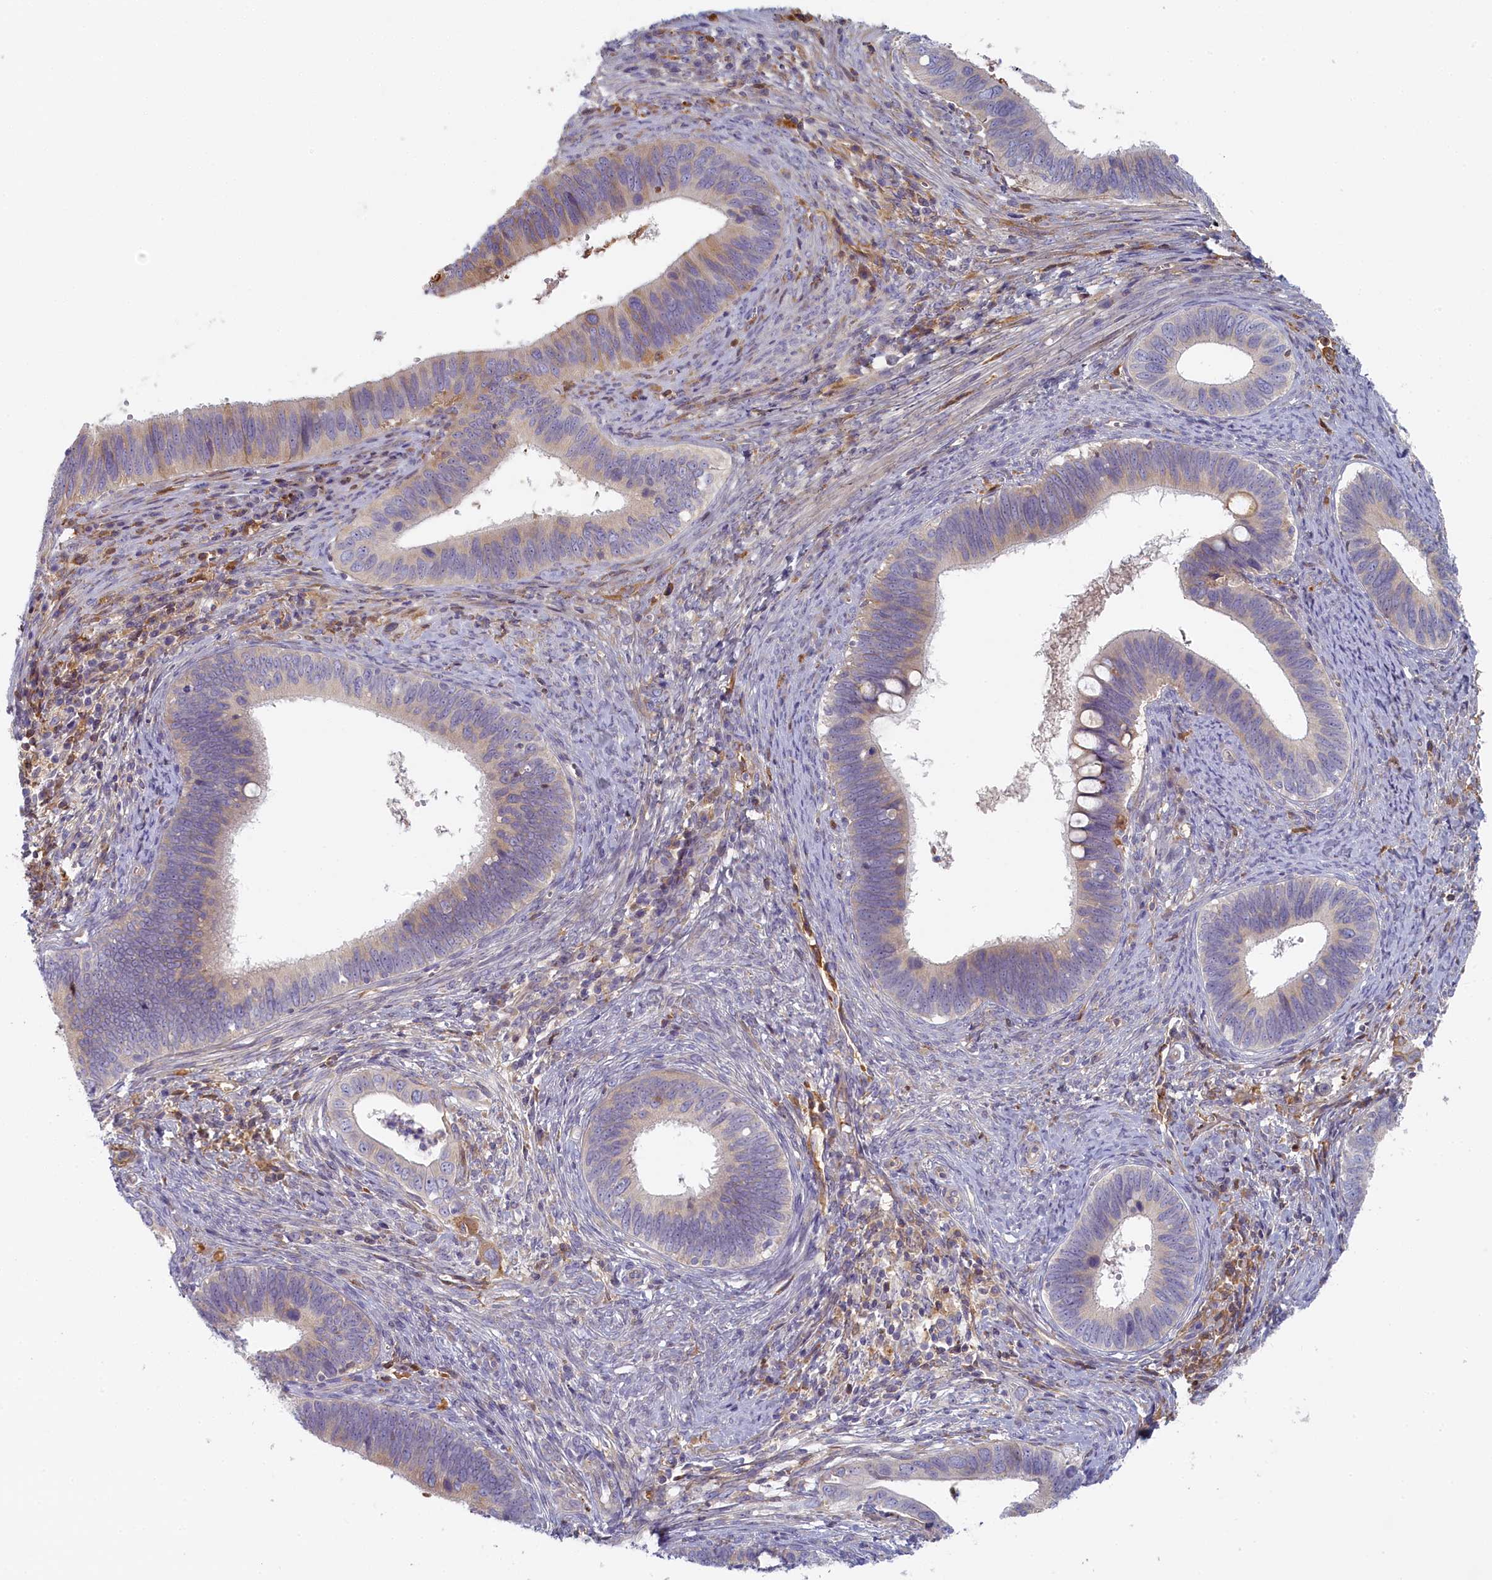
{"staining": {"intensity": "weak", "quantity": "<25%", "location": "cytoplasmic/membranous"}, "tissue": "cervical cancer", "cell_type": "Tumor cells", "image_type": "cancer", "snomed": [{"axis": "morphology", "description": "Adenocarcinoma, NOS"}, {"axis": "topography", "description": "Cervix"}], "caption": "Immunohistochemistry (IHC) of cervical cancer (adenocarcinoma) exhibits no staining in tumor cells. (Immunohistochemistry (IHC), brightfield microscopy, high magnification).", "gene": "STX16", "patient": {"sex": "female", "age": 42}}